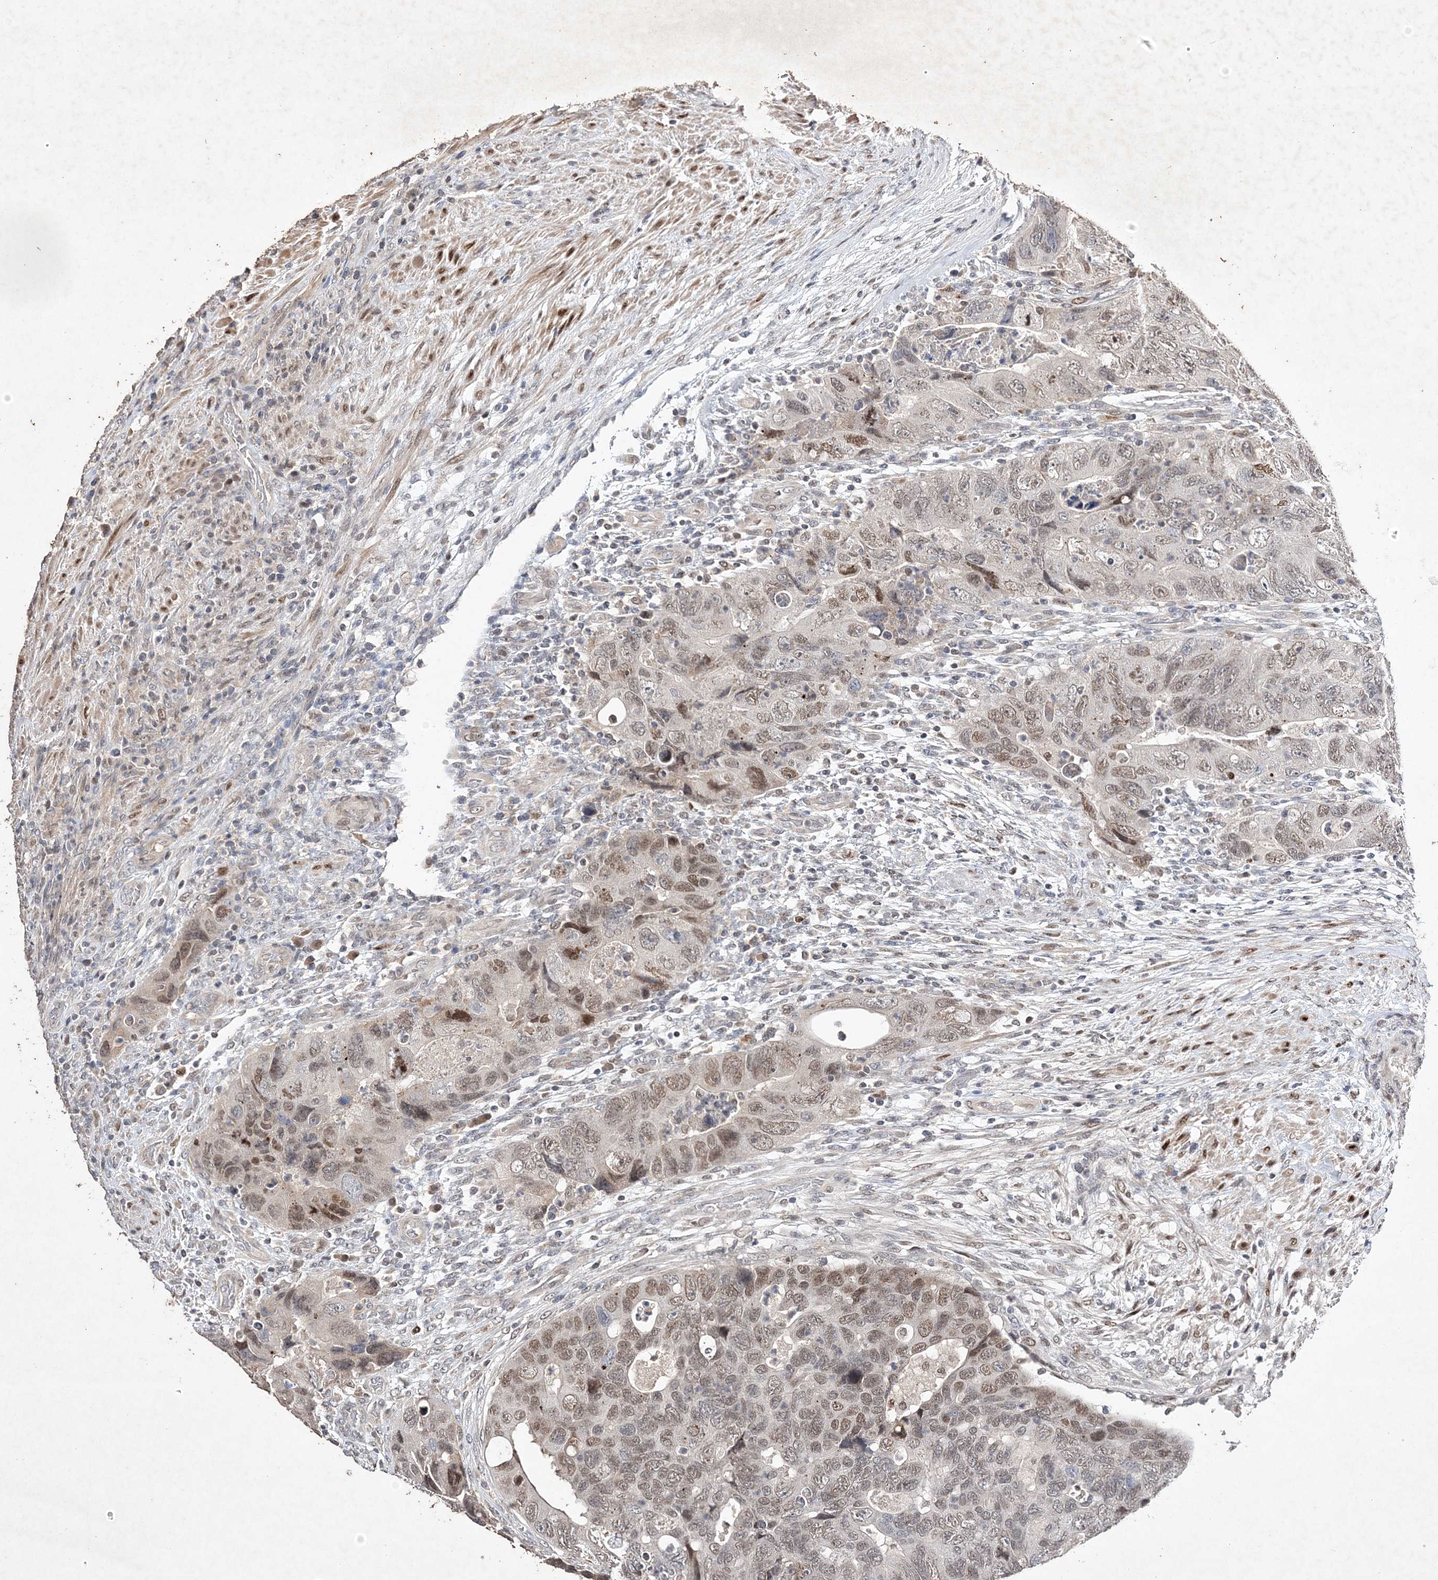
{"staining": {"intensity": "moderate", "quantity": "25%-75%", "location": "nuclear"}, "tissue": "colorectal cancer", "cell_type": "Tumor cells", "image_type": "cancer", "snomed": [{"axis": "morphology", "description": "Adenocarcinoma, NOS"}, {"axis": "topography", "description": "Rectum"}], "caption": "Immunohistochemistry (IHC) image of colorectal cancer (adenocarcinoma) stained for a protein (brown), which reveals medium levels of moderate nuclear expression in about 25%-75% of tumor cells.", "gene": "C3orf38", "patient": {"sex": "male", "age": 63}}